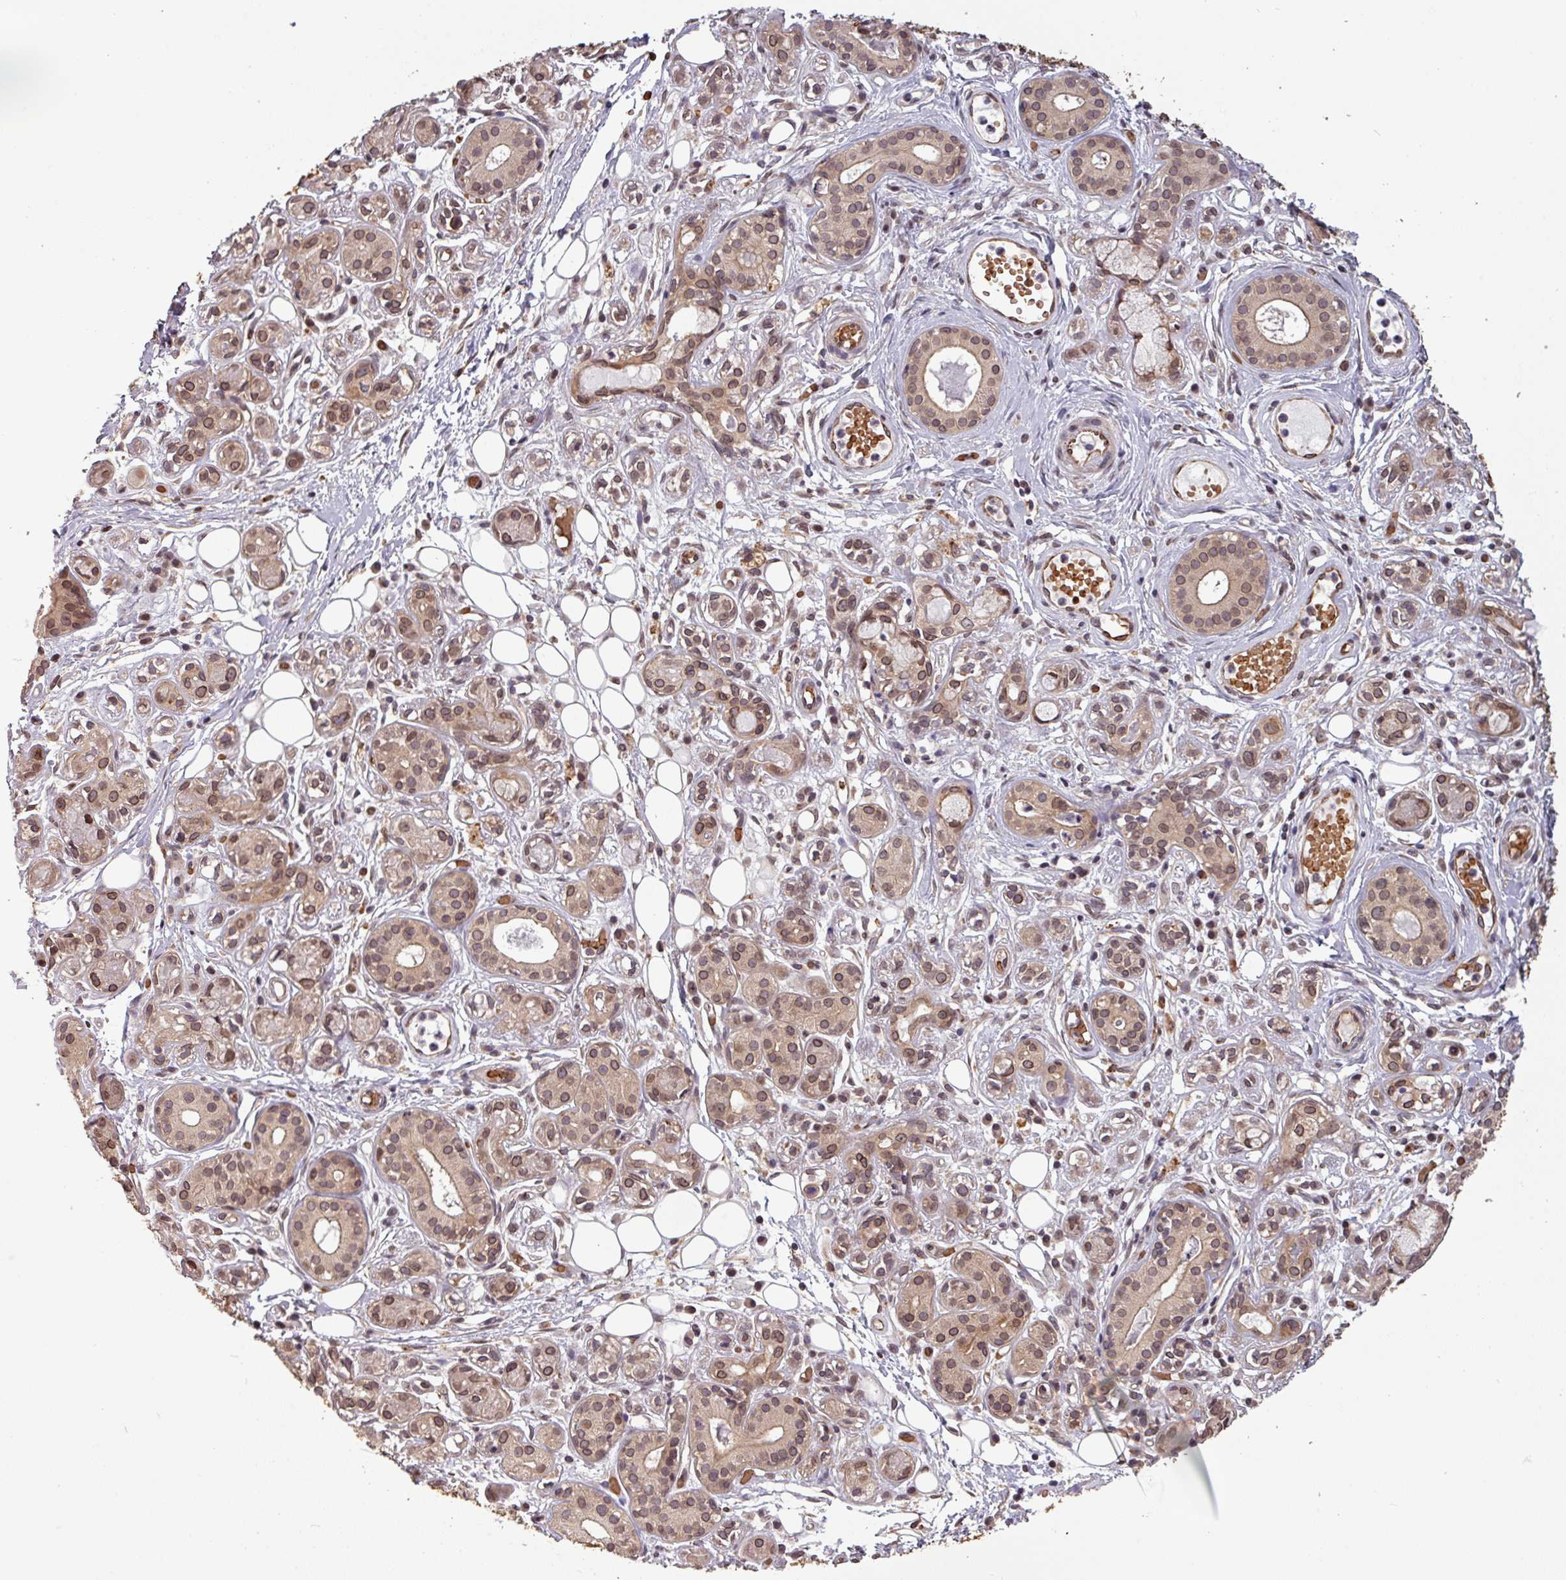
{"staining": {"intensity": "moderate", "quantity": ">75%", "location": "cytoplasmic/membranous,nuclear"}, "tissue": "salivary gland", "cell_type": "Glandular cells", "image_type": "normal", "snomed": [{"axis": "morphology", "description": "Normal tissue, NOS"}, {"axis": "topography", "description": "Salivary gland"}], "caption": "Salivary gland stained with a brown dye shows moderate cytoplasmic/membranous,nuclear positive expression in approximately >75% of glandular cells.", "gene": "RBM4B", "patient": {"sex": "male", "age": 54}}